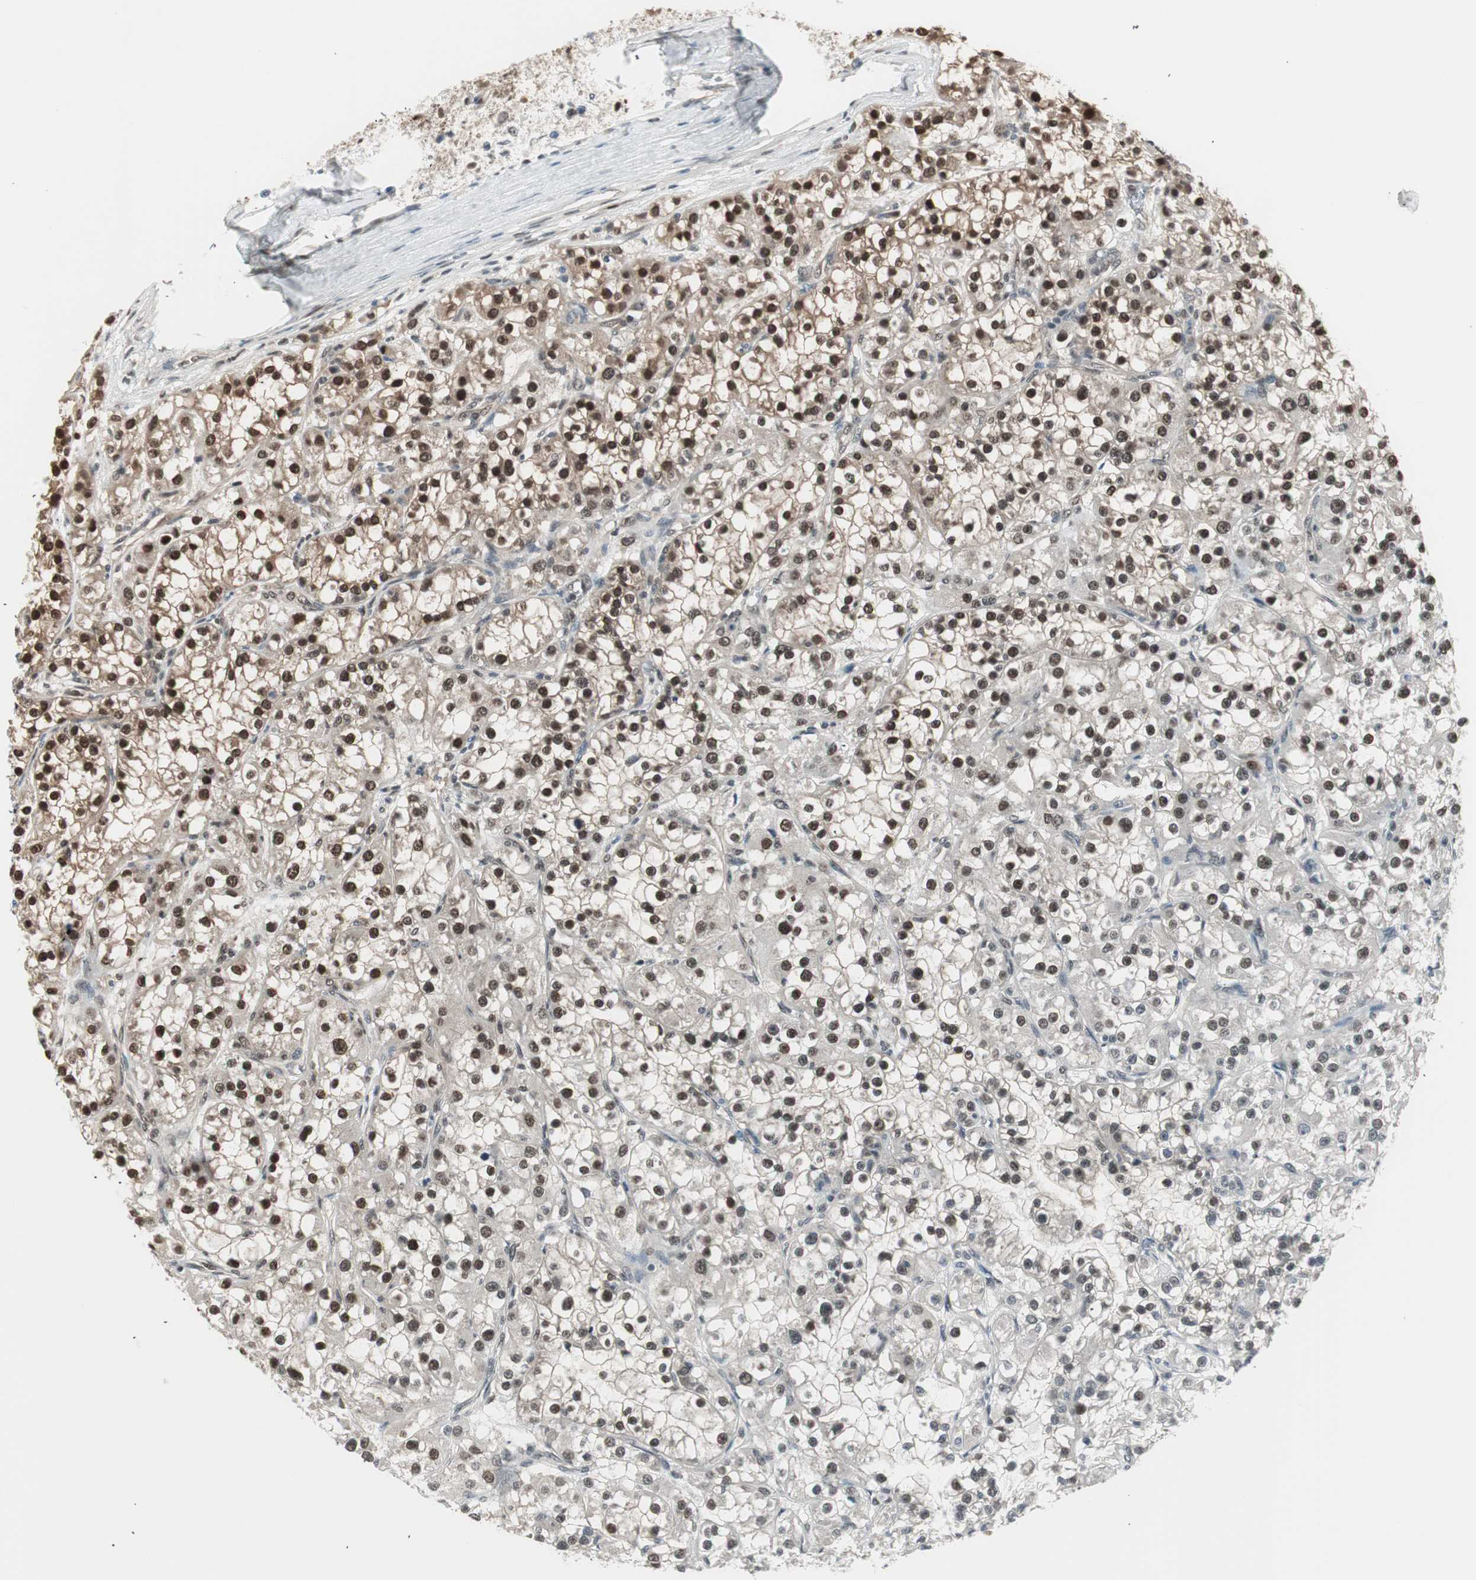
{"staining": {"intensity": "strong", "quantity": ">75%", "location": "nuclear"}, "tissue": "renal cancer", "cell_type": "Tumor cells", "image_type": "cancer", "snomed": [{"axis": "morphology", "description": "Adenocarcinoma, NOS"}, {"axis": "topography", "description": "Kidney"}], "caption": "Protein expression analysis of human renal cancer reveals strong nuclear expression in about >75% of tumor cells.", "gene": "LONP2", "patient": {"sex": "female", "age": 52}}